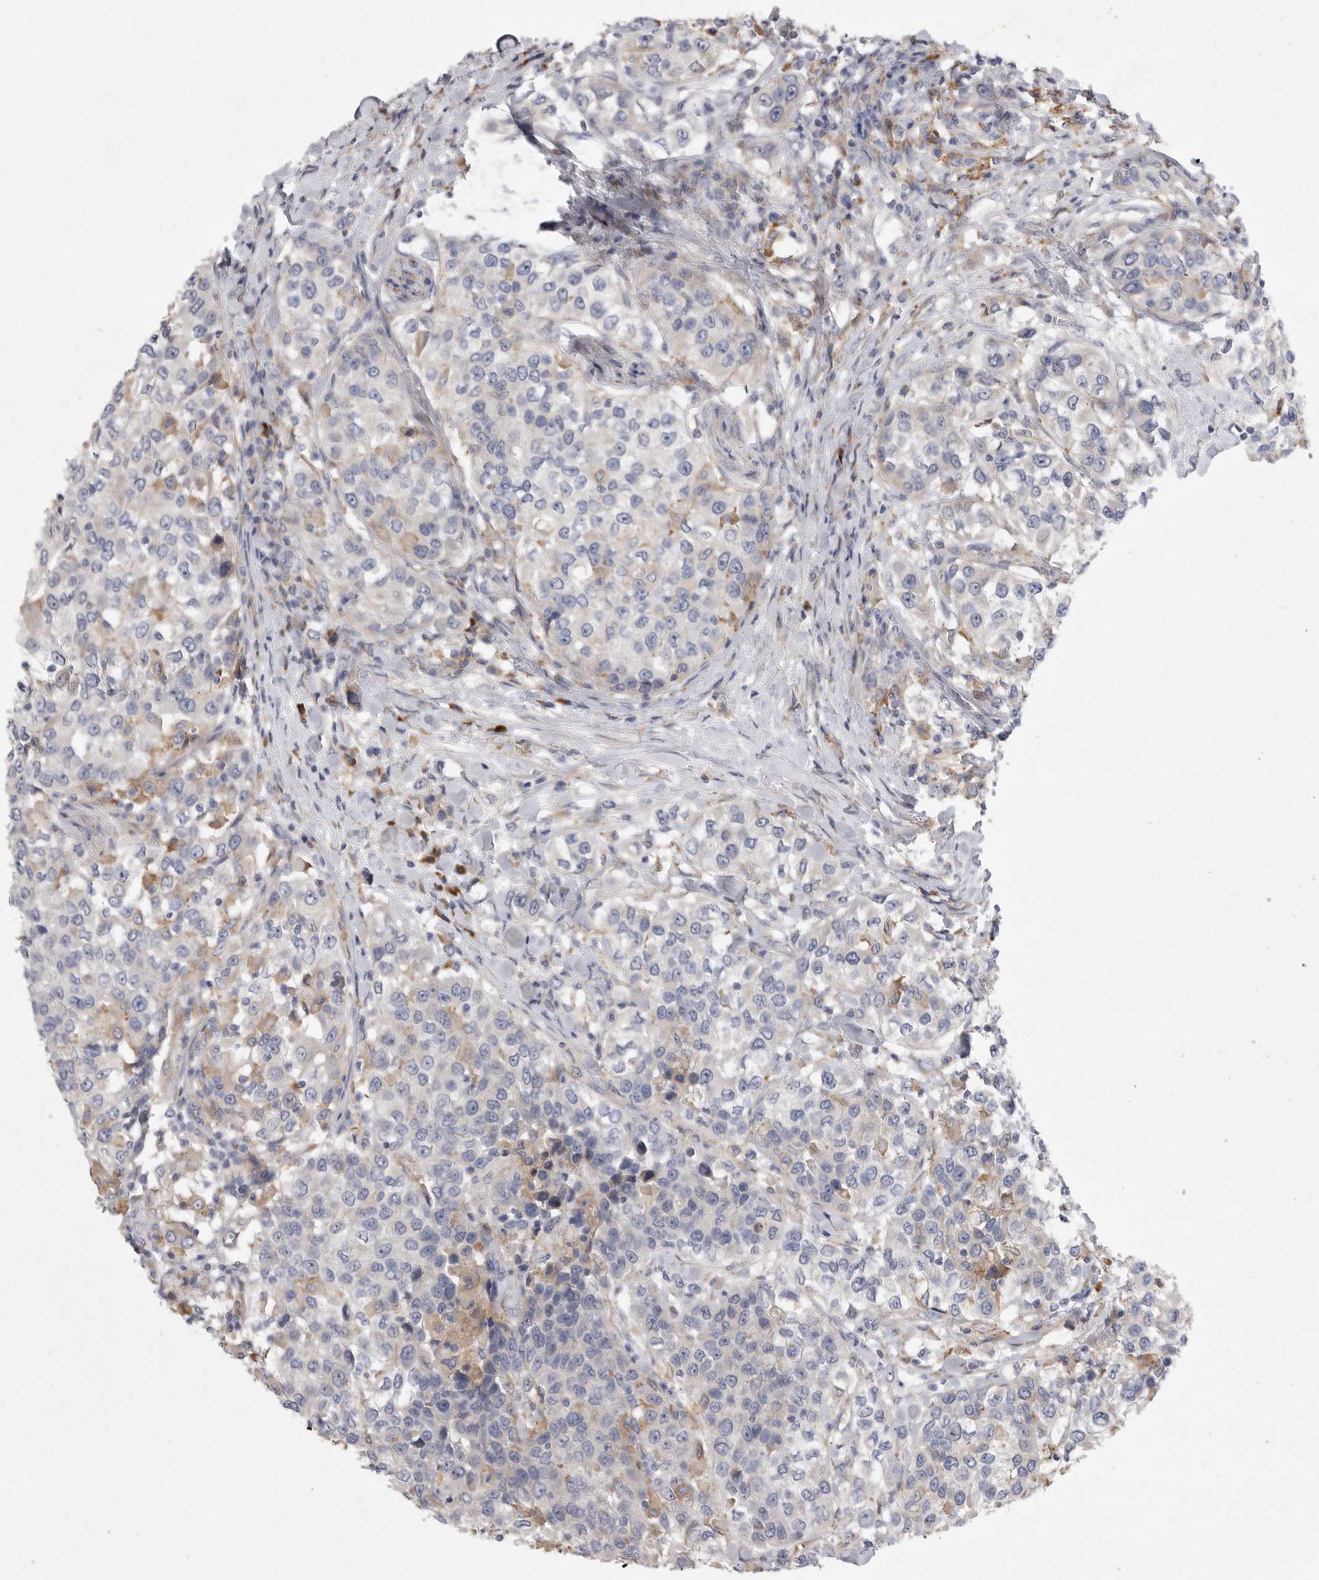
{"staining": {"intensity": "weak", "quantity": "<25%", "location": "cytoplasmic/membranous"}, "tissue": "urothelial cancer", "cell_type": "Tumor cells", "image_type": "cancer", "snomed": [{"axis": "morphology", "description": "Urothelial carcinoma, High grade"}, {"axis": "topography", "description": "Urinary bladder"}], "caption": "A micrograph of human high-grade urothelial carcinoma is negative for staining in tumor cells.", "gene": "EDEM3", "patient": {"sex": "female", "age": 80}}